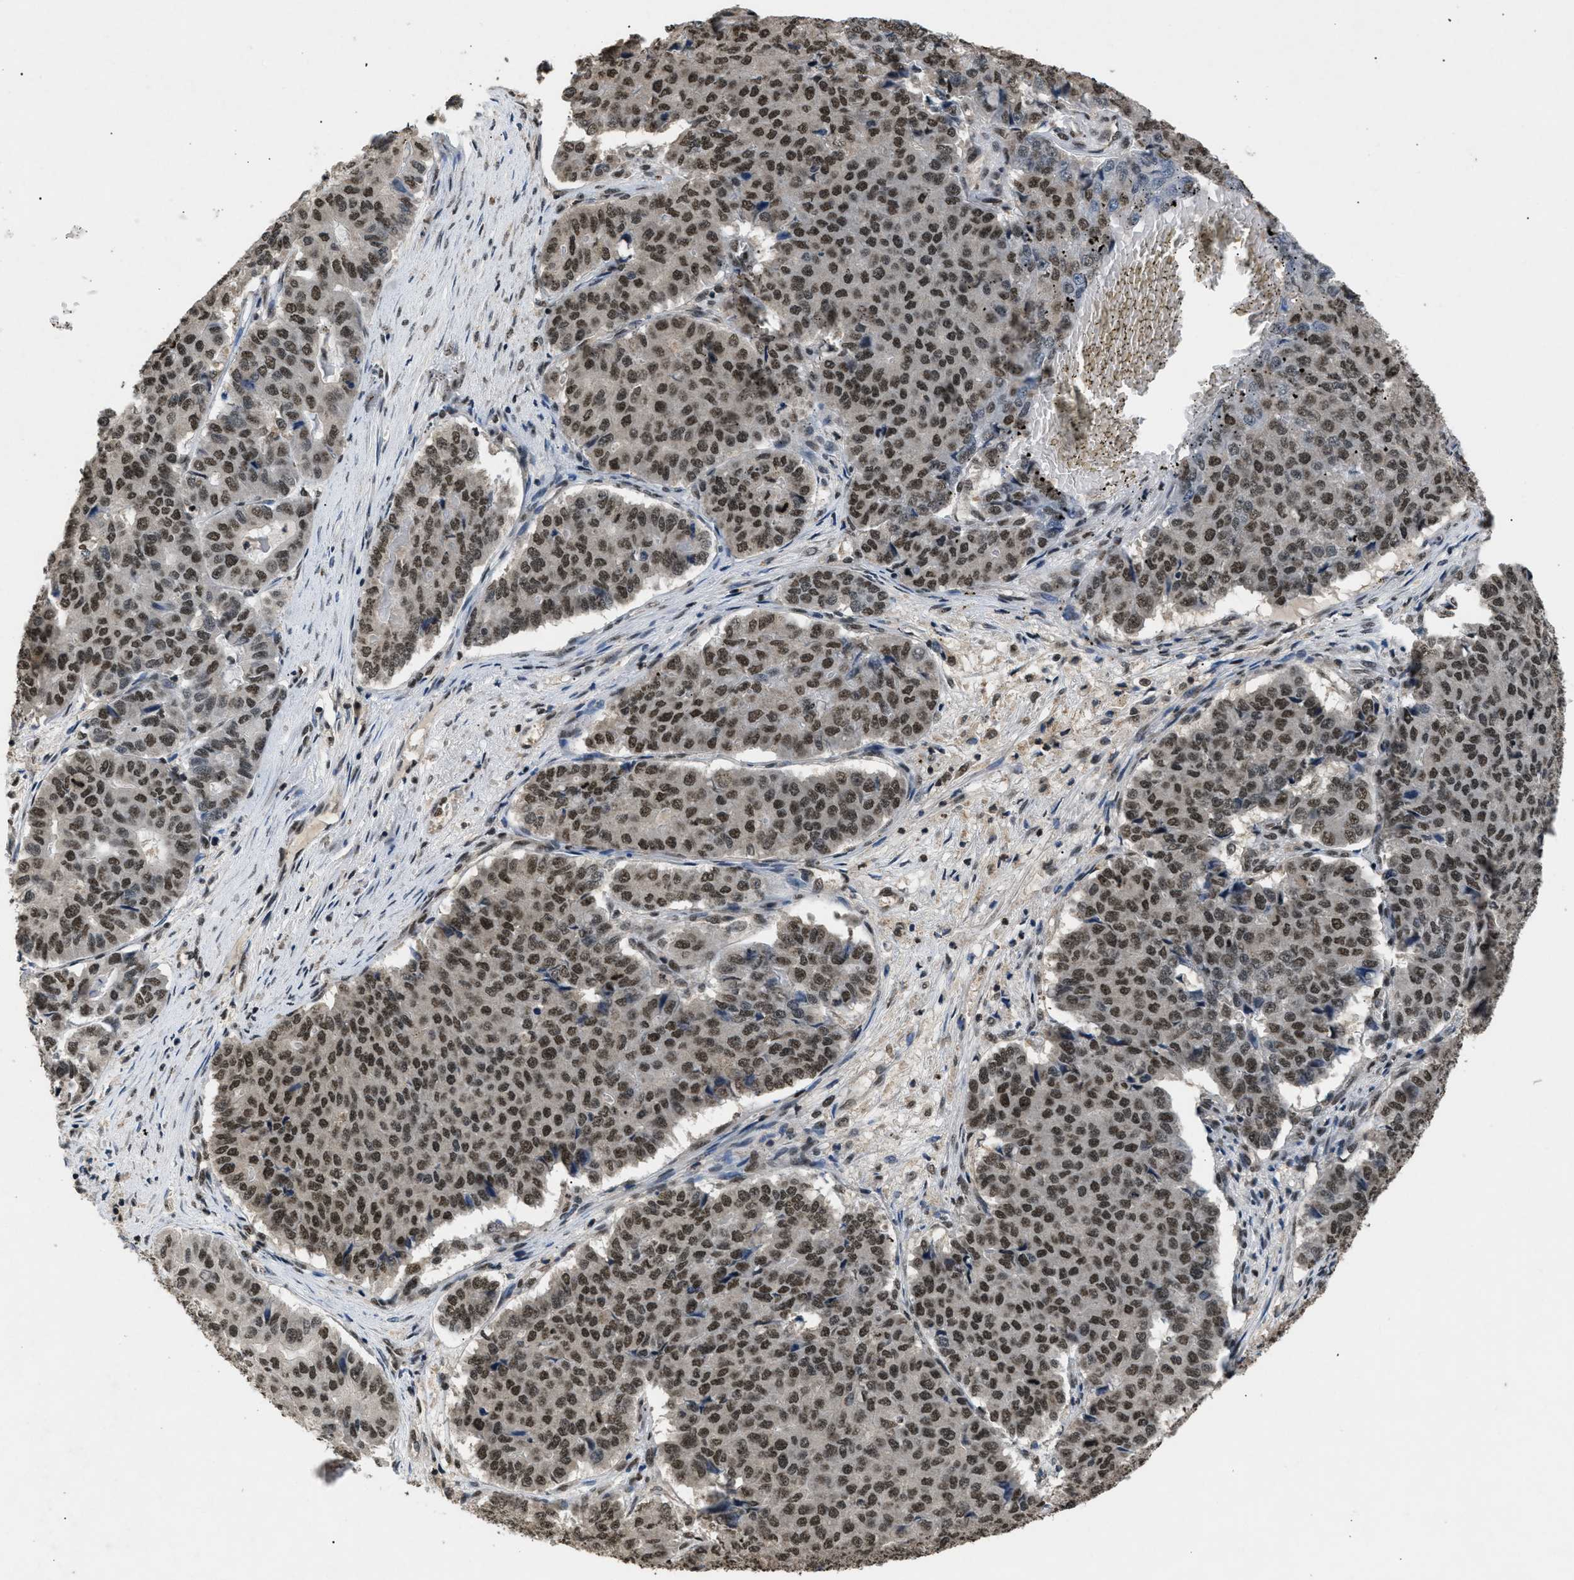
{"staining": {"intensity": "strong", "quantity": ">75%", "location": "nuclear"}, "tissue": "pancreatic cancer", "cell_type": "Tumor cells", "image_type": "cancer", "snomed": [{"axis": "morphology", "description": "Adenocarcinoma, NOS"}, {"axis": "topography", "description": "Pancreas"}], "caption": "Pancreatic cancer was stained to show a protein in brown. There is high levels of strong nuclear expression in approximately >75% of tumor cells.", "gene": "RBM5", "patient": {"sex": "male", "age": 50}}